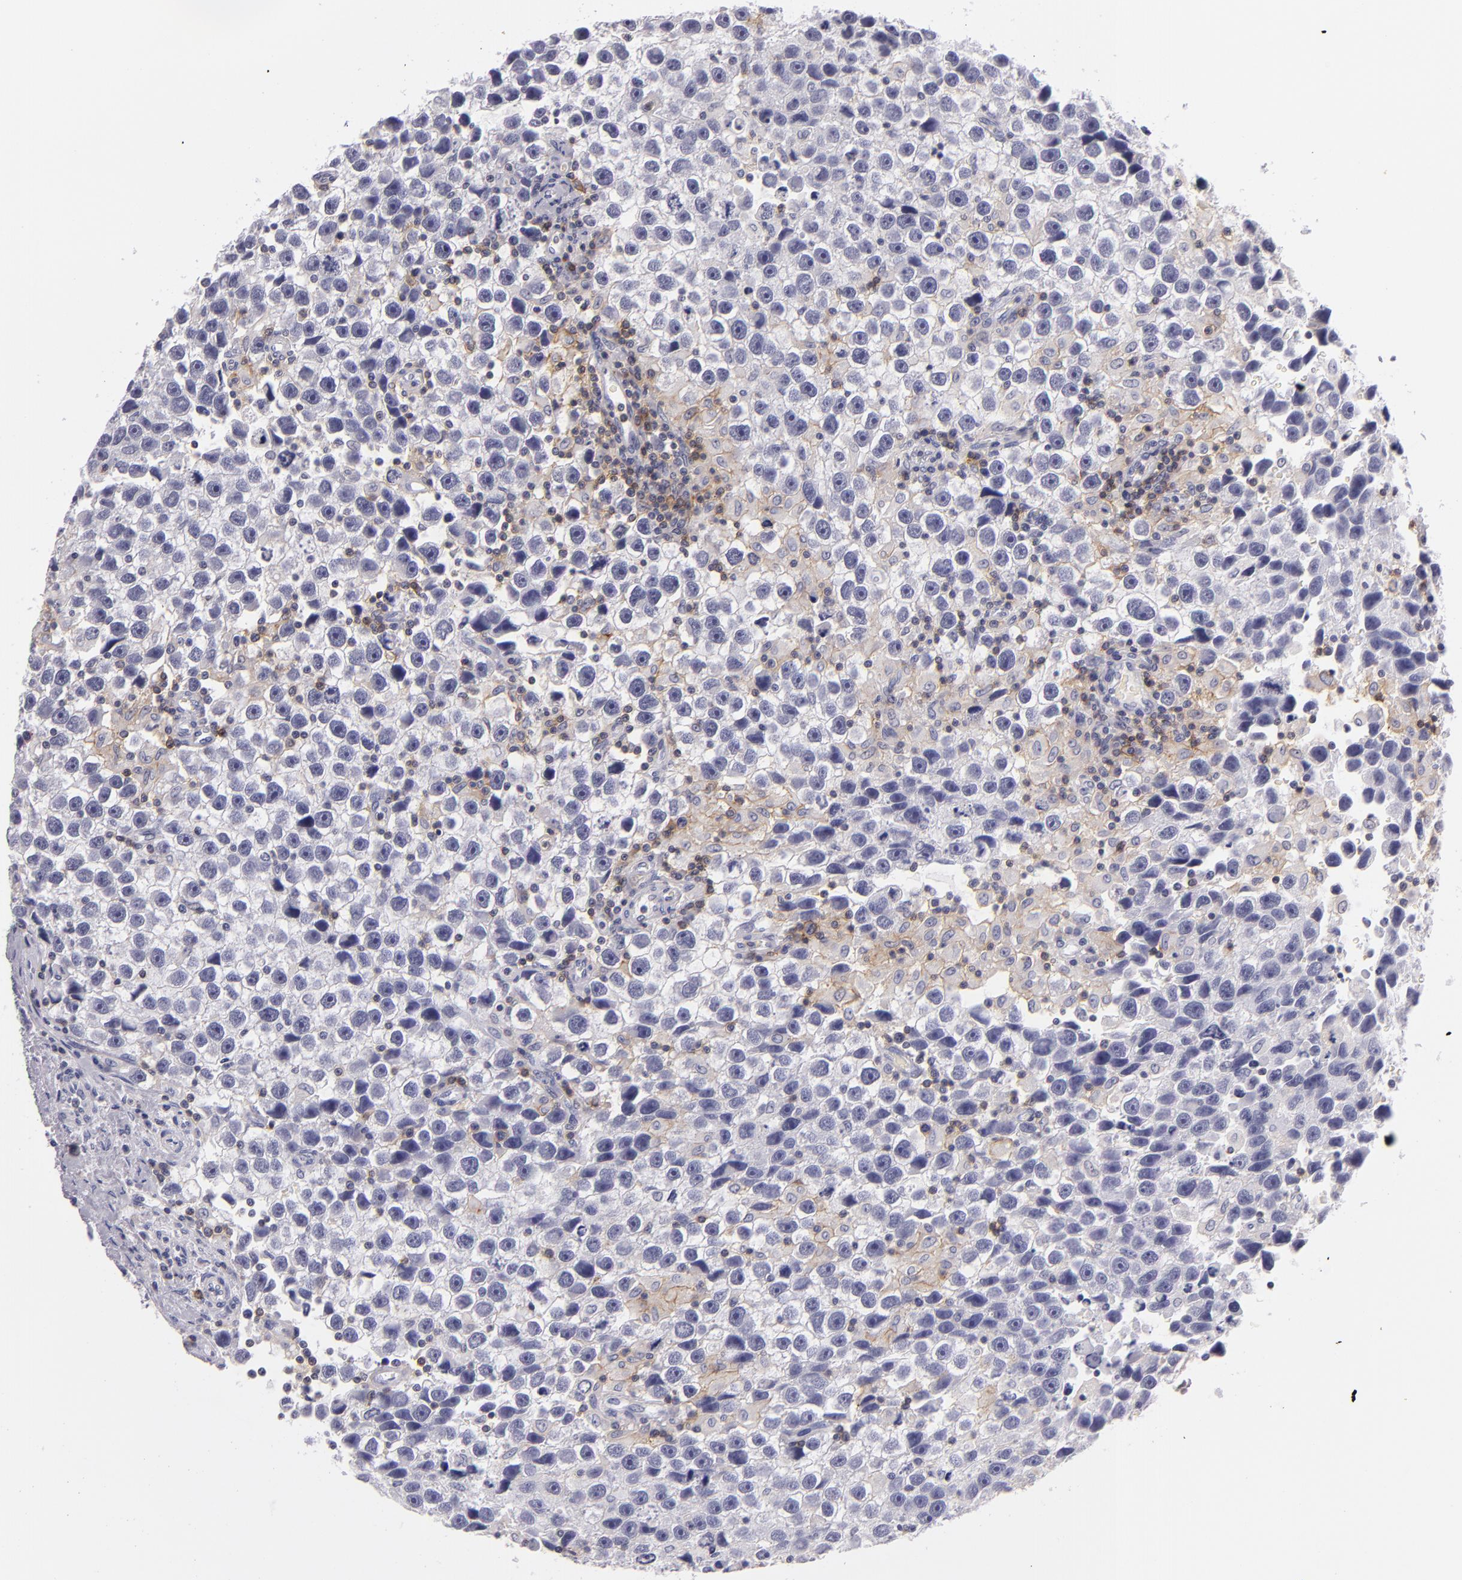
{"staining": {"intensity": "negative", "quantity": "none", "location": "none"}, "tissue": "testis cancer", "cell_type": "Tumor cells", "image_type": "cancer", "snomed": [{"axis": "morphology", "description": "Seminoma, NOS"}, {"axis": "topography", "description": "Testis"}], "caption": "IHC image of neoplastic tissue: testis seminoma stained with DAB demonstrates no significant protein staining in tumor cells.", "gene": "CD48", "patient": {"sex": "male", "age": 43}}